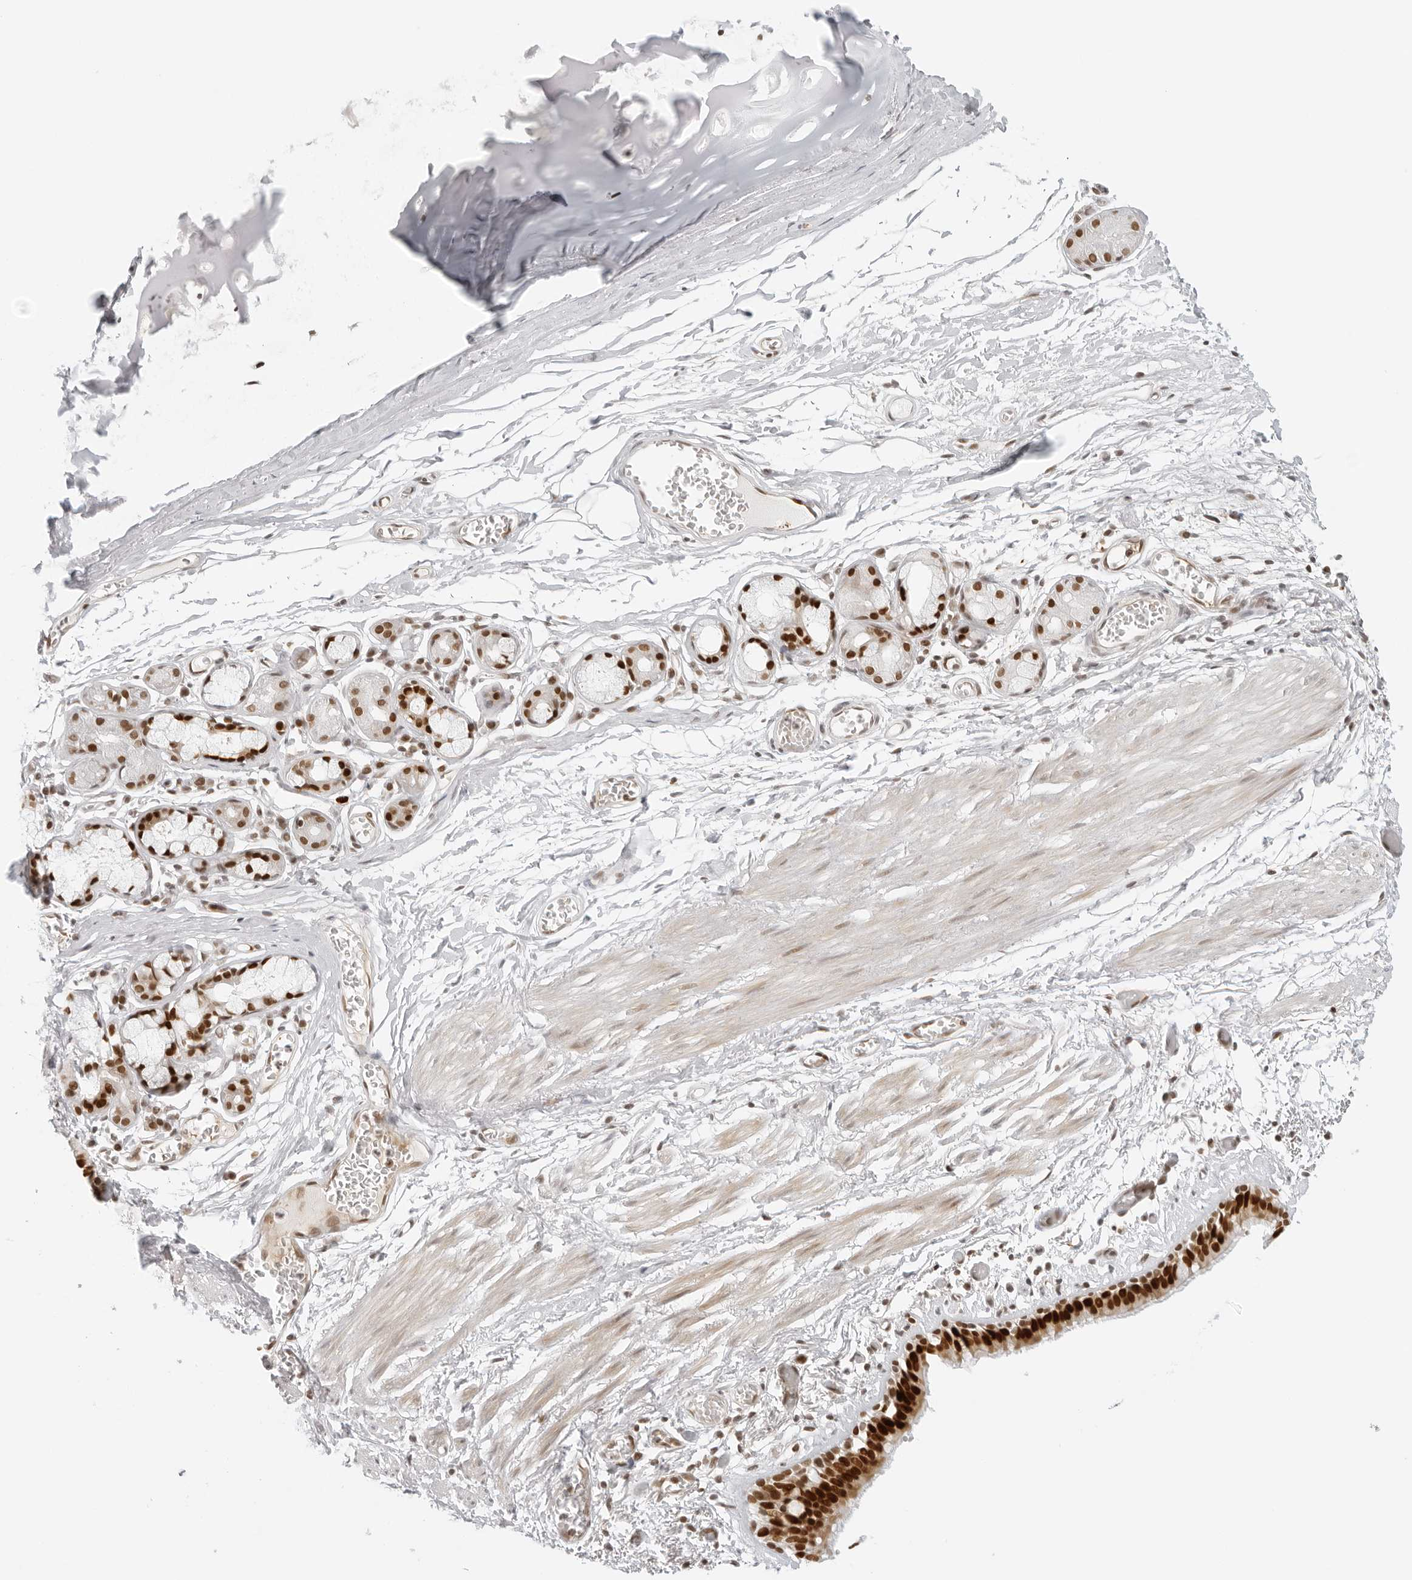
{"staining": {"intensity": "strong", "quantity": ">75%", "location": "nuclear"}, "tissue": "bronchus", "cell_type": "Respiratory epithelial cells", "image_type": "normal", "snomed": [{"axis": "morphology", "description": "Normal tissue, NOS"}, {"axis": "topography", "description": "Bronchus"}, {"axis": "topography", "description": "Lung"}], "caption": "Human bronchus stained with a brown dye displays strong nuclear positive staining in approximately >75% of respiratory epithelial cells.", "gene": "RCC1", "patient": {"sex": "male", "age": 56}}